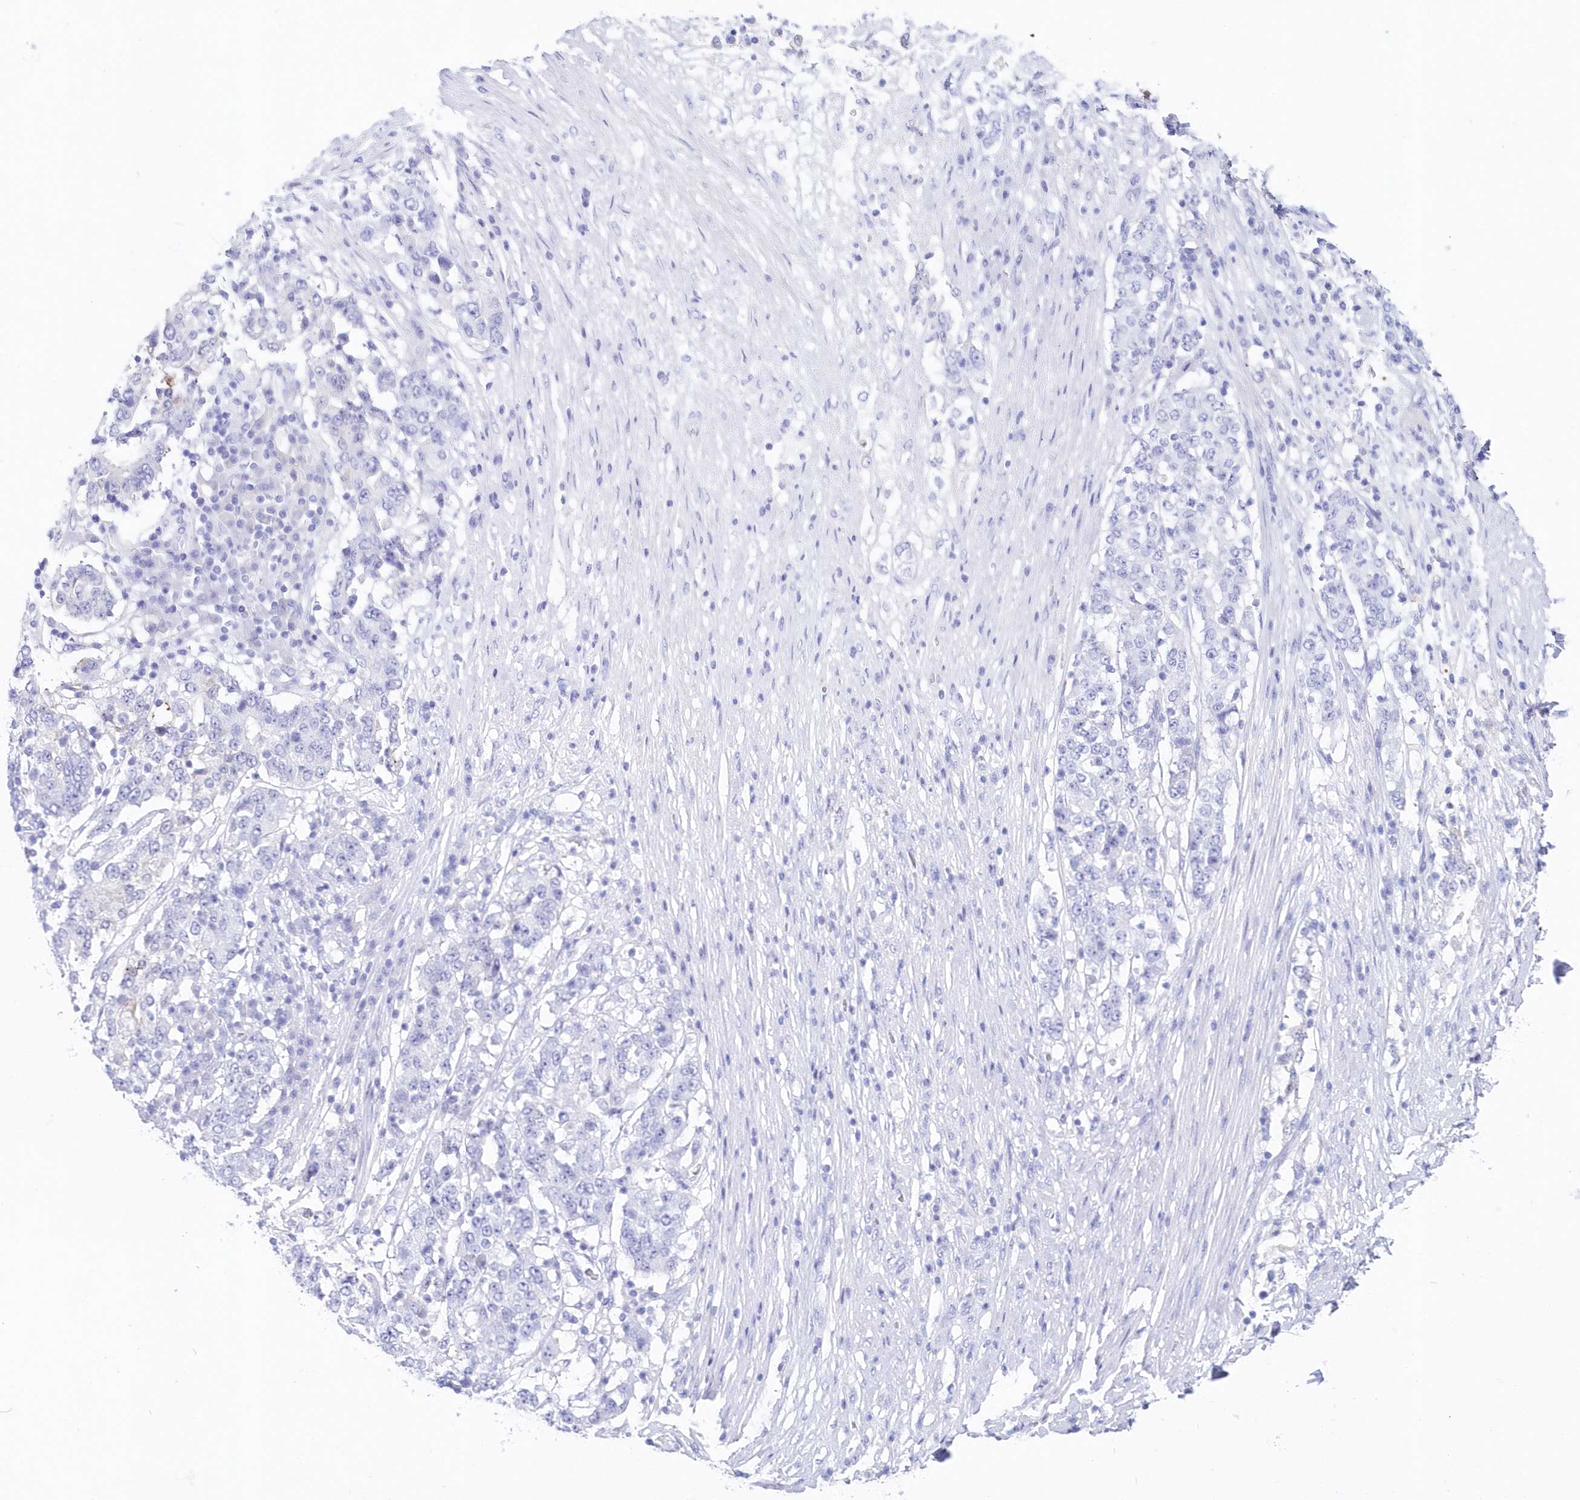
{"staining": {"intensity": "negative", "quantity": "none", "location": "none"}, "tissue": "stomach cancer", "cell_type": "Tumor cells", "image_type": "cancer", "snomed": [{"axis": "morphology", "description": "Adenocarcinoma, NOS"}, {"axis": "topography", "description": "Stomach"}], "caption": "Photomicrograph shows no protein staining in tumor cells of adenocarcinoma (stomach) tissue. Nuclei are stained in blue.", "gene": "CSNK1G2", "patient": {"sex": "male", "age": 59}}